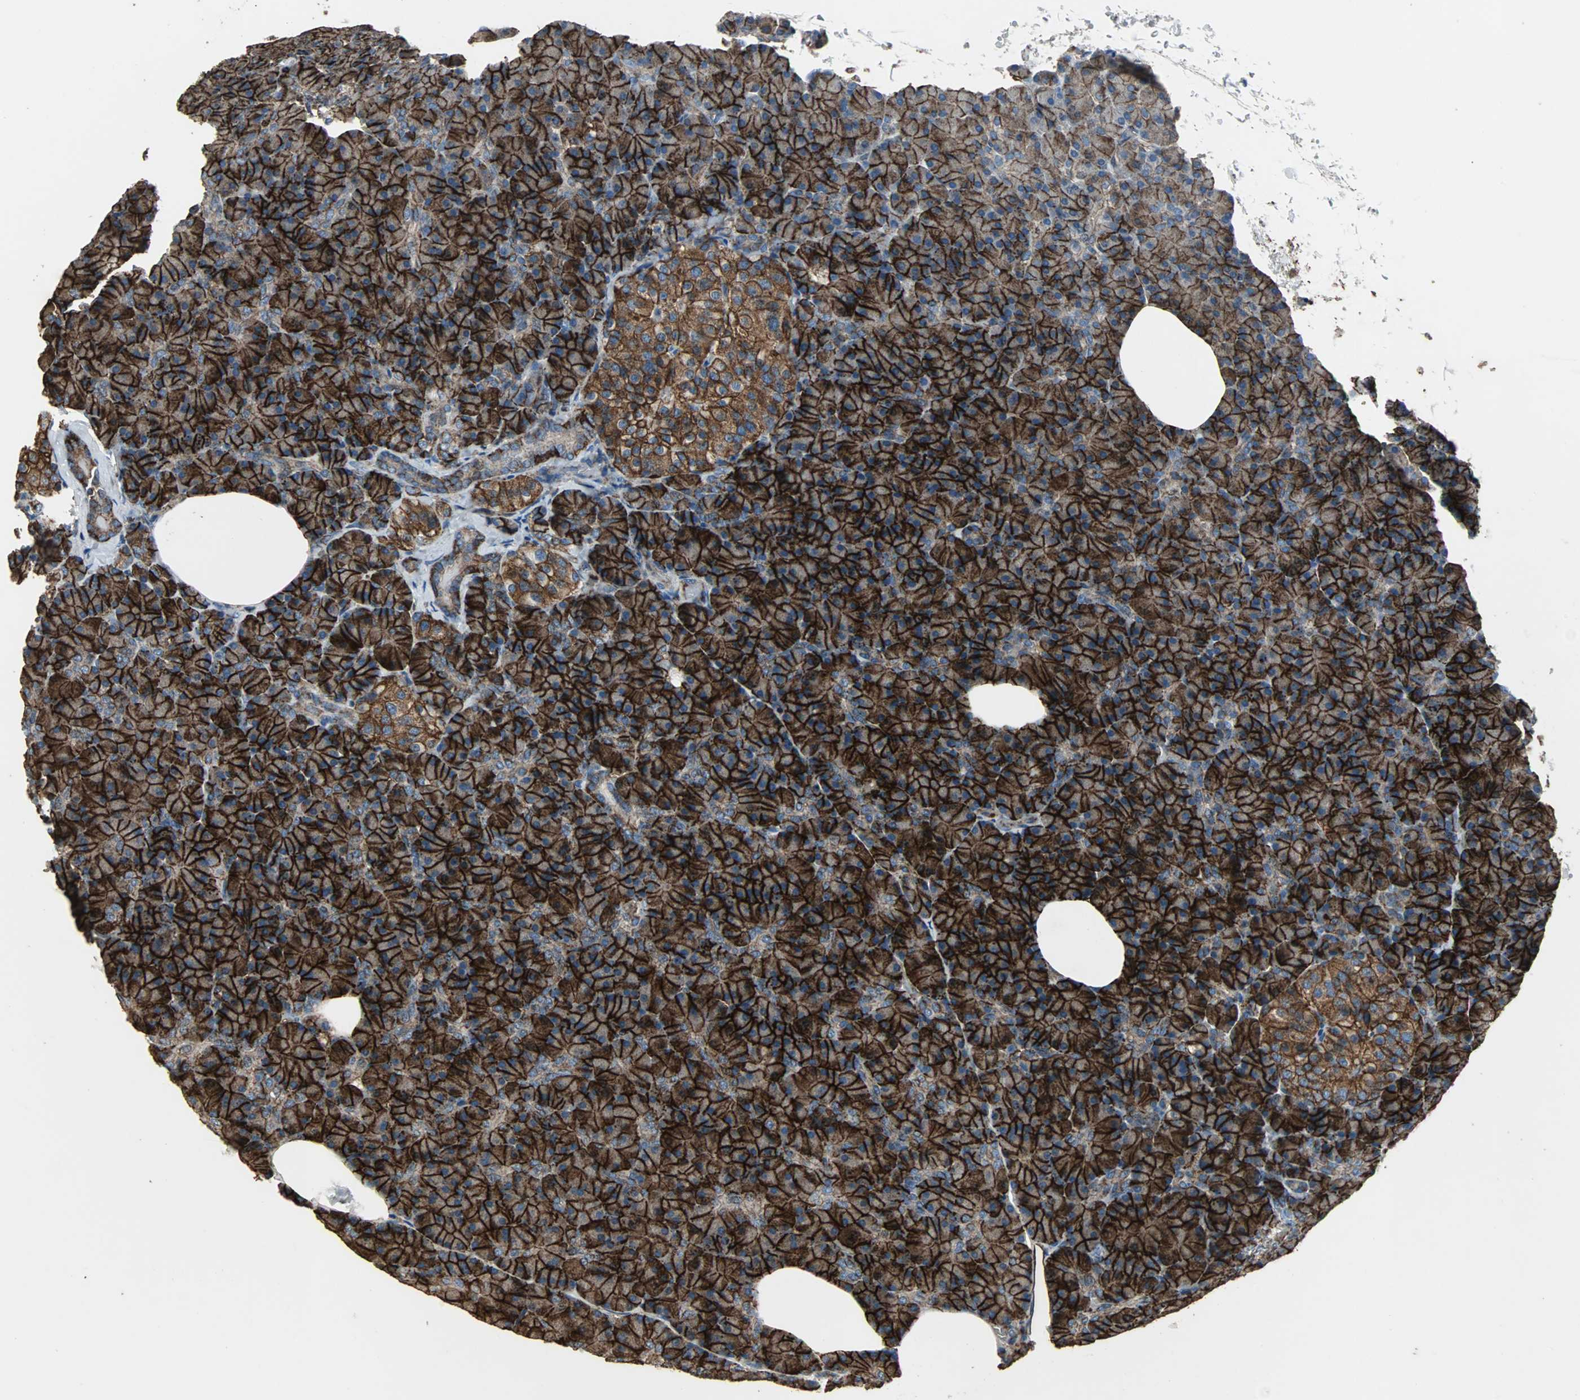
{"staining": {"intensity": "strong", "quantity": ">75%", "location": "cytoplasmic/membranous"}, "tissue": "pancreas", "cell_type": "Exocrine glandular cells", "image_type": "normal", "snomed": [{"axis": "morphology", "description": "Normal tissue, NOS"}, {"axis": "topography", "description": "Pancreas"}], "caption": "A brown stain highlights strong cytoplasmic/membranous expression of a protein in exocrine glandular cells of unremarkable human pancreas. (brown staining indicates protein expression, while blue staining denotes nuclei).", "gene": "F11R", "patient": {"sex": "female", "age": 43}}